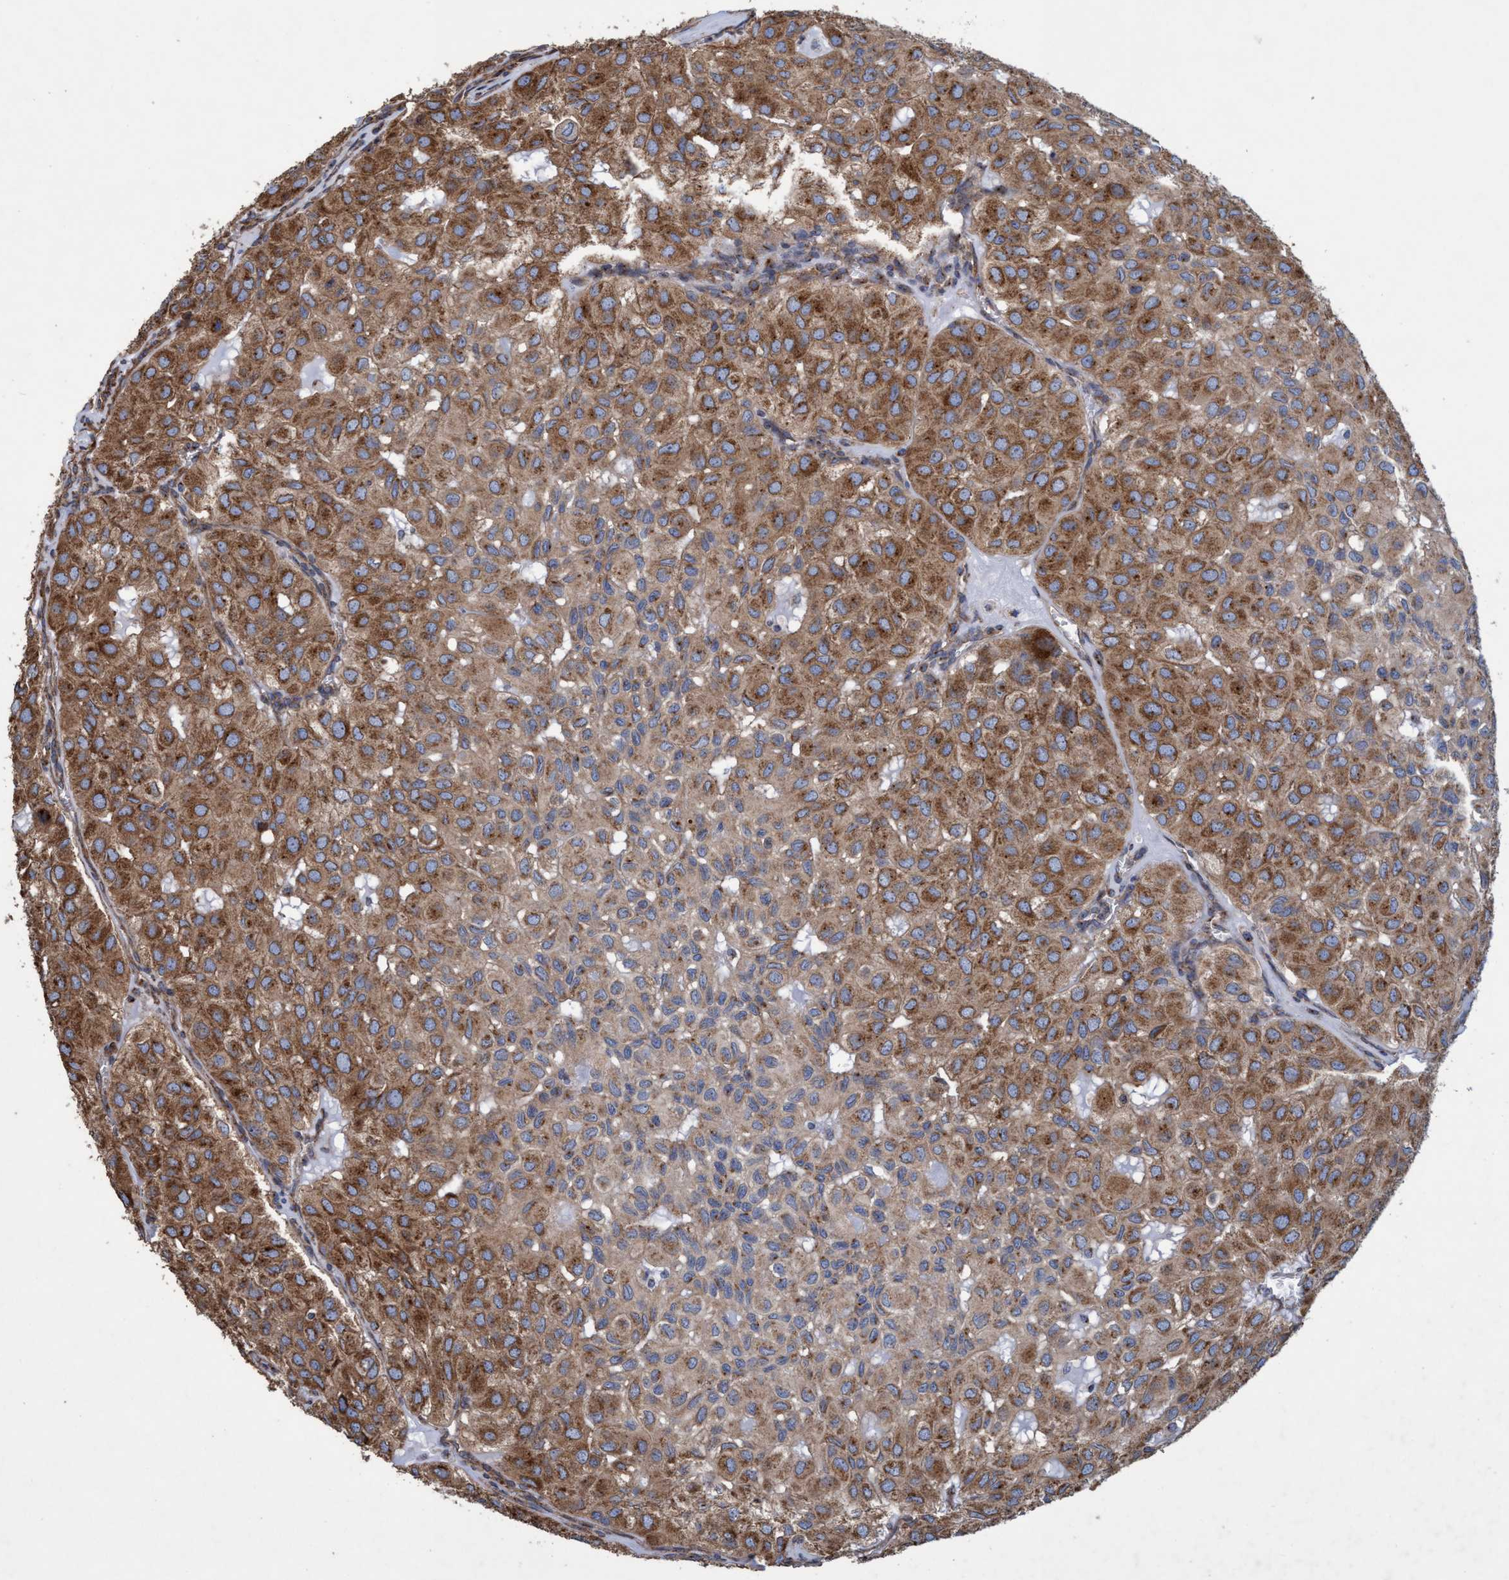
{"staining": {"intensity": "moderate", "quantity": ">75%", "location": "cytoplasmic/membranous"}, "tissue": "head and neck cancer", "cell_type": "Tumor cells", "image_type": "cancer", "snomed": [{"axis": "morphology", "description": "Adenocarcinoma, NOS"}, {"axis": "topography", "description": "Salivary gland, NOS"}, {"axis": "topography", "description": "Head-Neck"}], "caption": "Protein expression analysis of head and neck cancer shows moderate cytoplasmic/membranous positivity in approximately >75% of tumor cells. (brown staining indicates protein expression, while blue staining denotes nuclei).", "gene": "BICD2", "patient": {"sex": "female", "age": 76}}